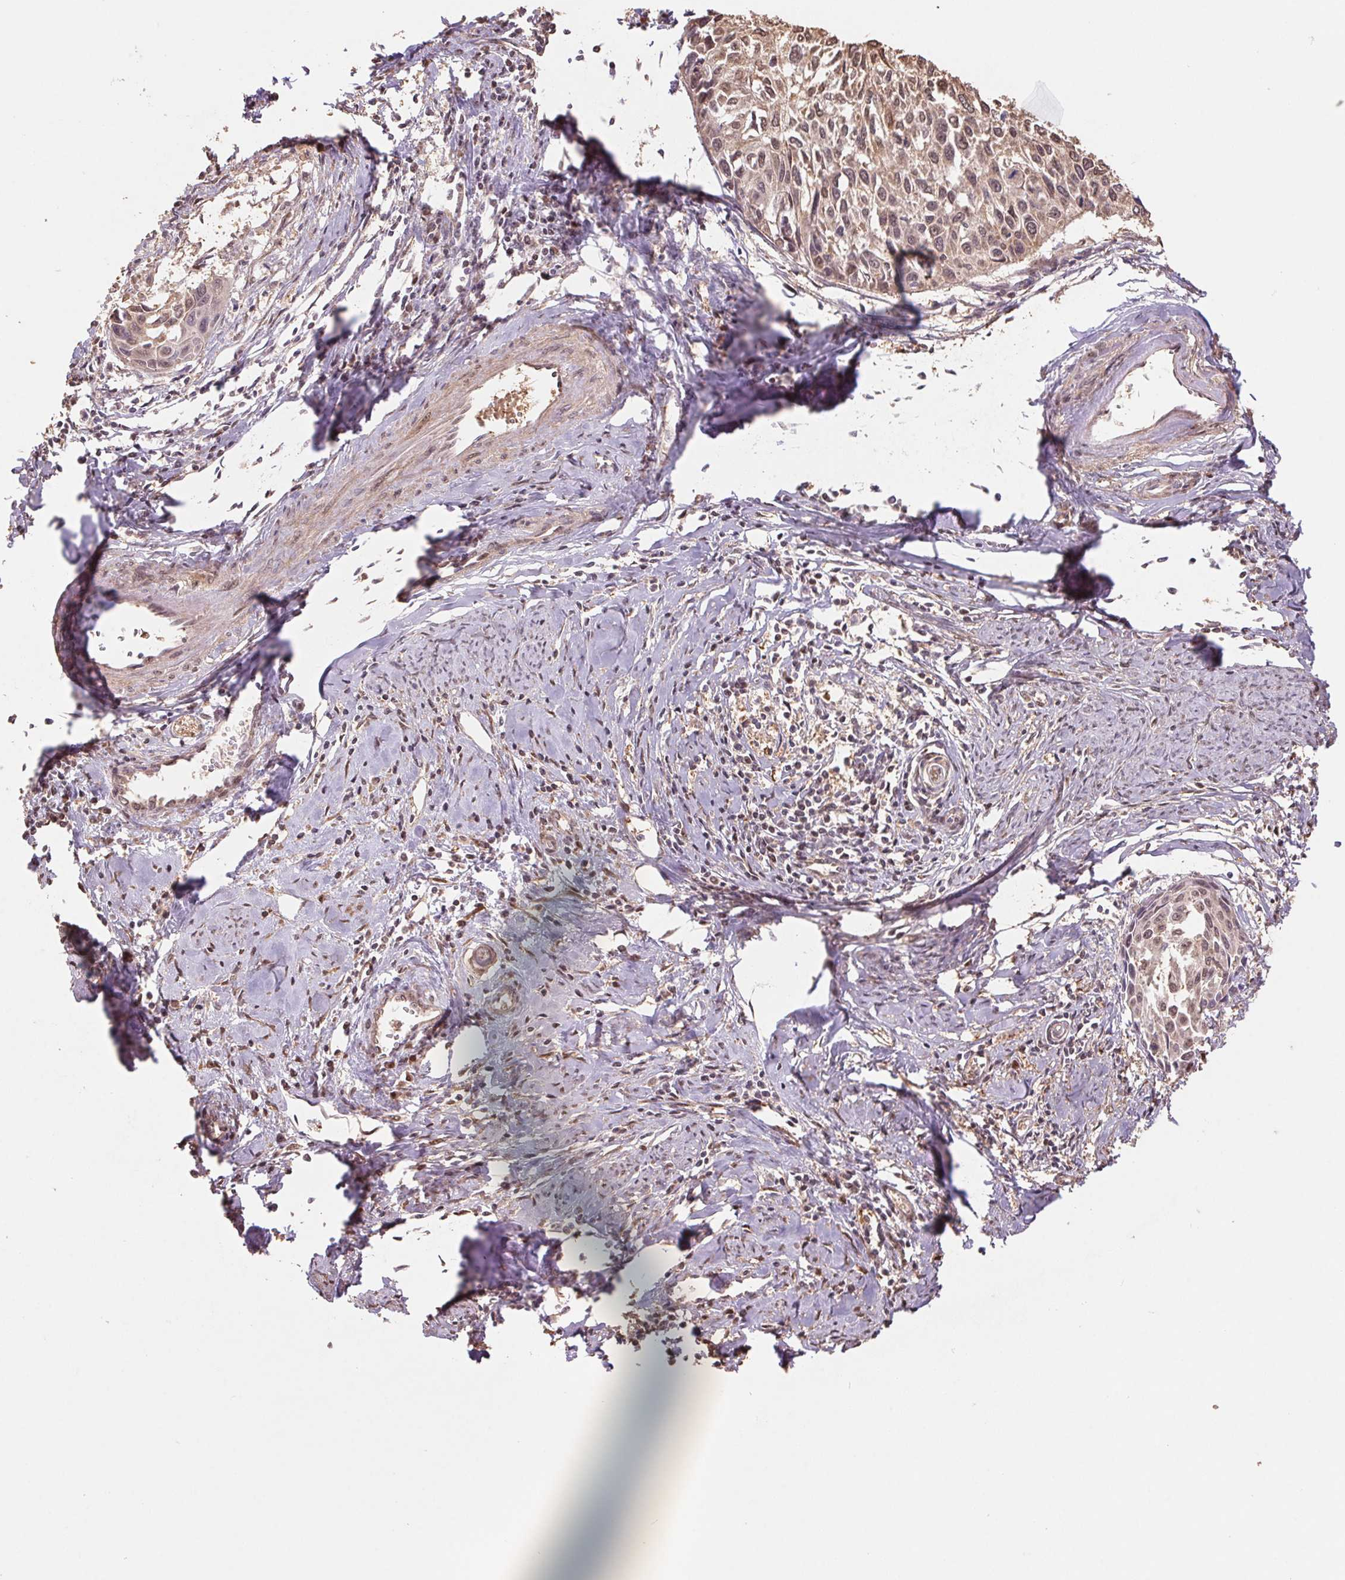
{"staining": {"intensity": "moderate", "quantity": ">75%", "location": "cytoplasmic/membranous,nuclear"}, "tissue": "cervical cancer", "cell_type": "Tumor cells", "image_type": "cancer", "snomed": [{"axis": "morphology", "description": "Squamous cell carcinoma, NOS"}, {"axis": "topography", "description": "Cervix"}], "caption": "Protein staining of cervical cancer (squamous cell carcinoma) tissue exhibits moderate cytoplasmic/membranous and nuclear staining in about >75% of tumor cells.", "gene": "CUTA", "patient": {"sex": "female", "age": 50}}